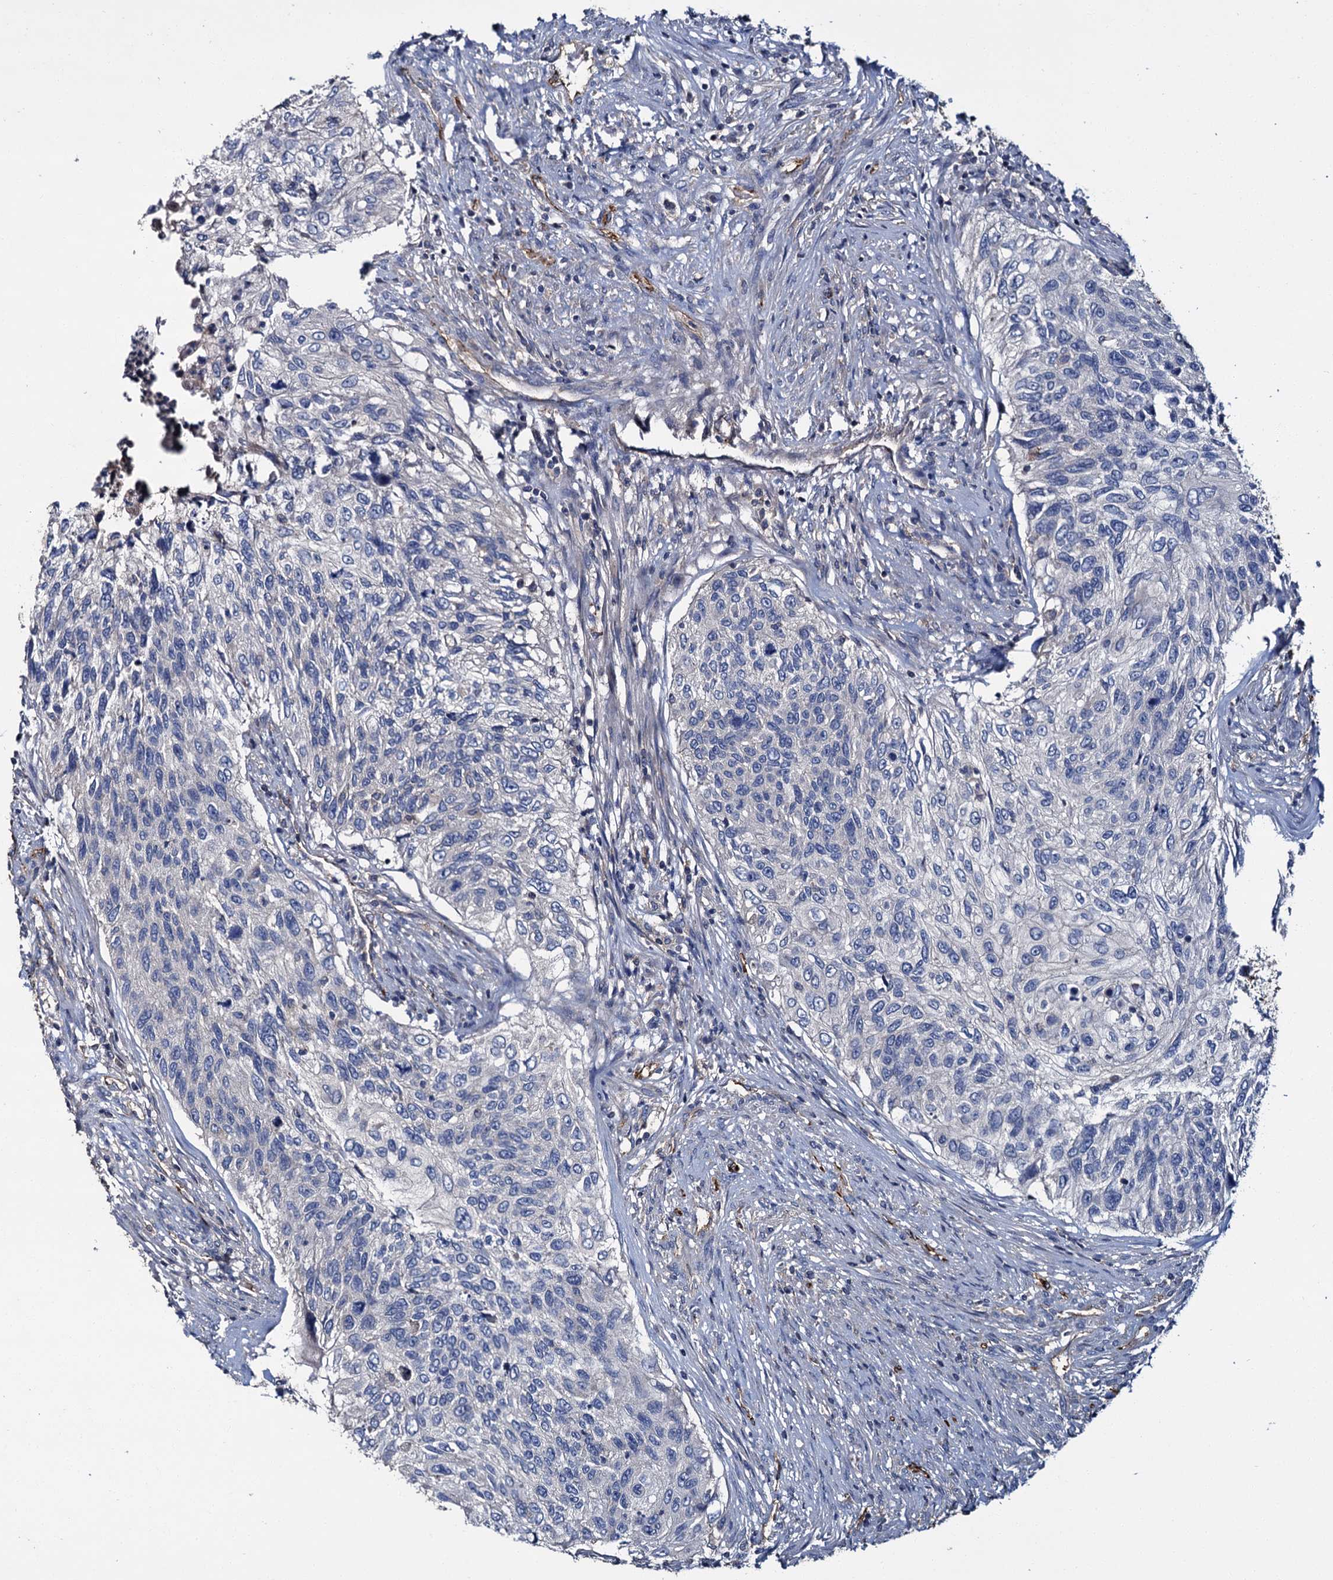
{"staining": {"intensity": "negative", "quantity": "none", "location": "none"}, "tissue": "urothelial cancer", "cell_type": "Tumor cells", "image_type": "cancer", "snomed": [{"axis": "morphology", "description": "Urothelial carcinoma, High grade"}, {"axis": "topography", "description": "Urinary bladder"}], "caption": "Human high-grade urothelial carcinoma stained for a protein using immunohistochemistry (IHC) exhibits no staining in tumor cells.", "gene": "CACNA1C", "patient": {"sex": "female", "age": 60}}